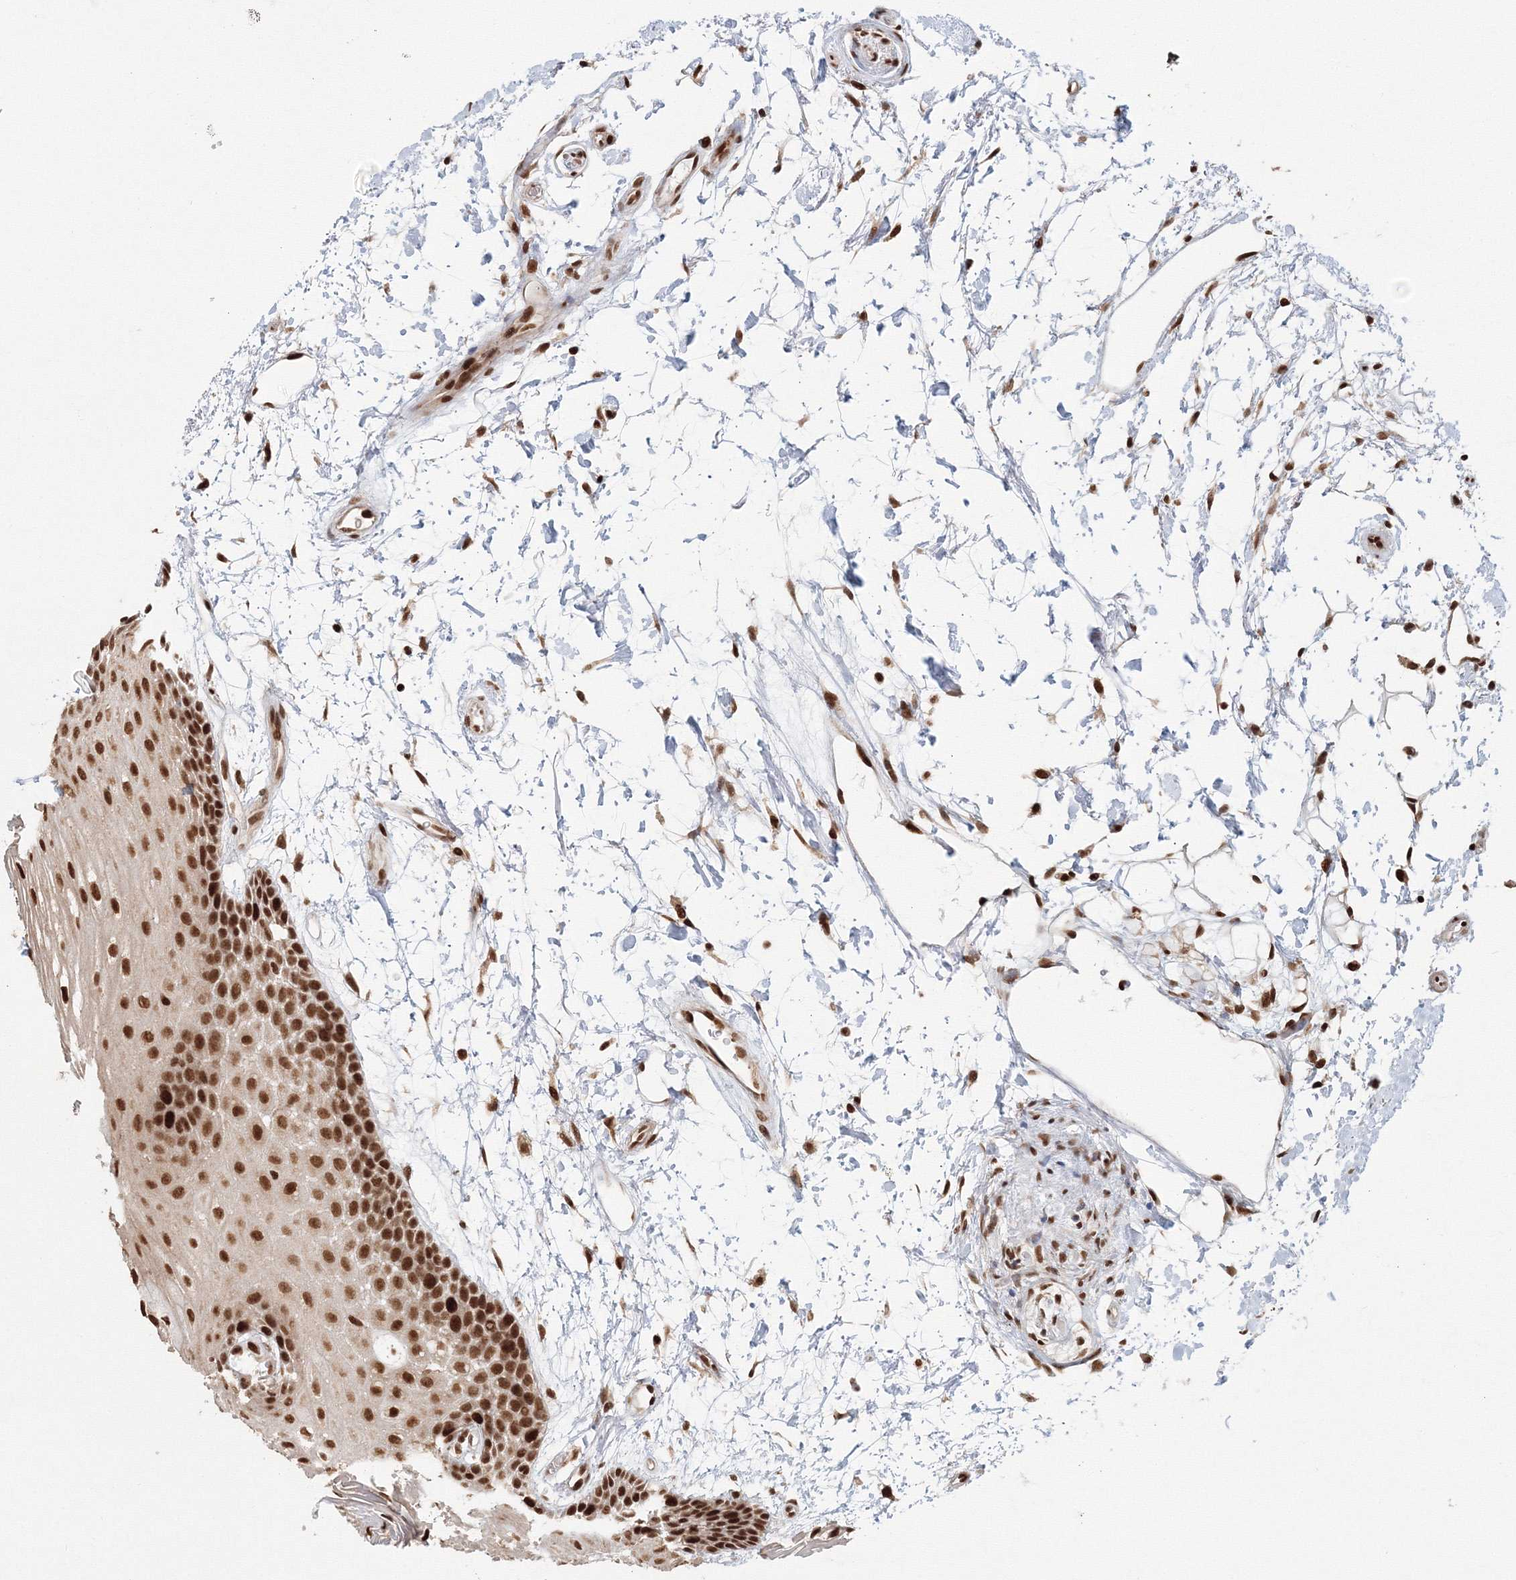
{"staining": {"intensity": "strong", "quantity": ">75%", "location": "nuclear"}, "tissue": "oral mucosa", "cell_type": "Squamous epithelial cells", "image_type": "normal", "snomed": [{"axis": "morphology", "description": "Normal tissue, NOS"}, {"axis": "topography", "description": "Skeletal muscle"}, {"axis": "topography", "description": "Oral tissue"}, {"axis": "topography", "description": "Peripheral nerve tissue"}], "caption": "A high amount of strong nuclear positivity is present in about >75% of squamous epithelial cells in benign oral mucosa. (Stains: DAB (3,3'-diaminobenzidine) in brown, nuclei in blue, Microscopy: brightfield microscopy at high magnification).", "gene": "KIF20A", "patient": {"sex": "female", "age": 84}}